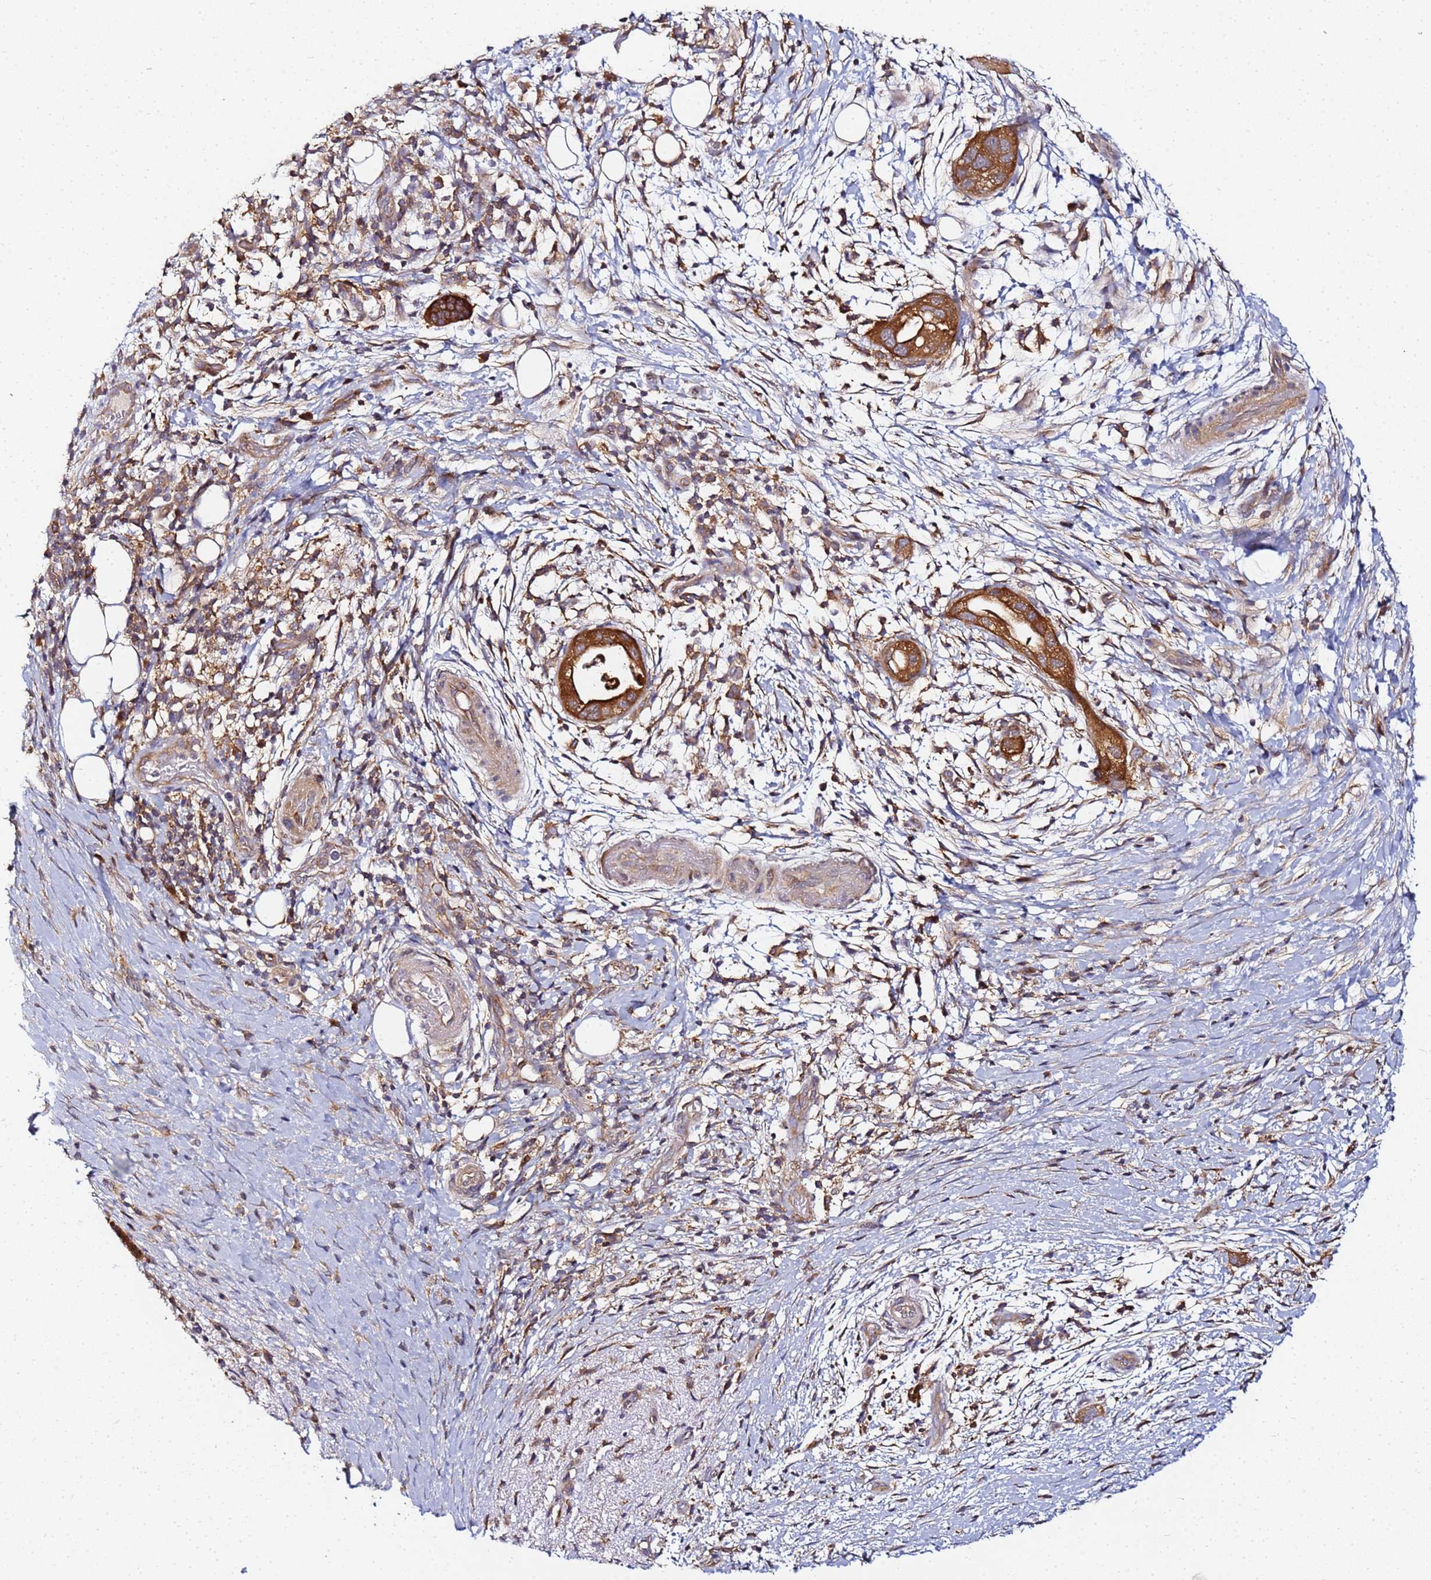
{"staining": {"intensity": "strong", "quantity": ">75%", "location": "cytoplasmic/membranous"}, "tissue": "pancreatic cancer", "cell_type": "Tumor cells", "image_type": "cancer", "snomed": [{"axis": "morphology", "description": "Adenocarcinoma, NOS"}, {"axis": "topography", "description": "Pancreas"}], "caption": "Protein analysis of adenocarcinoma (pancreatic) tissue shows strong cytoplasmic/membranous staining in about >75% of tumor cells. (brown staining indicates protein expression, while blue staining denotes nuclei).", "gene": "CHM", "patient": {"sex": "female", "age": 72}}